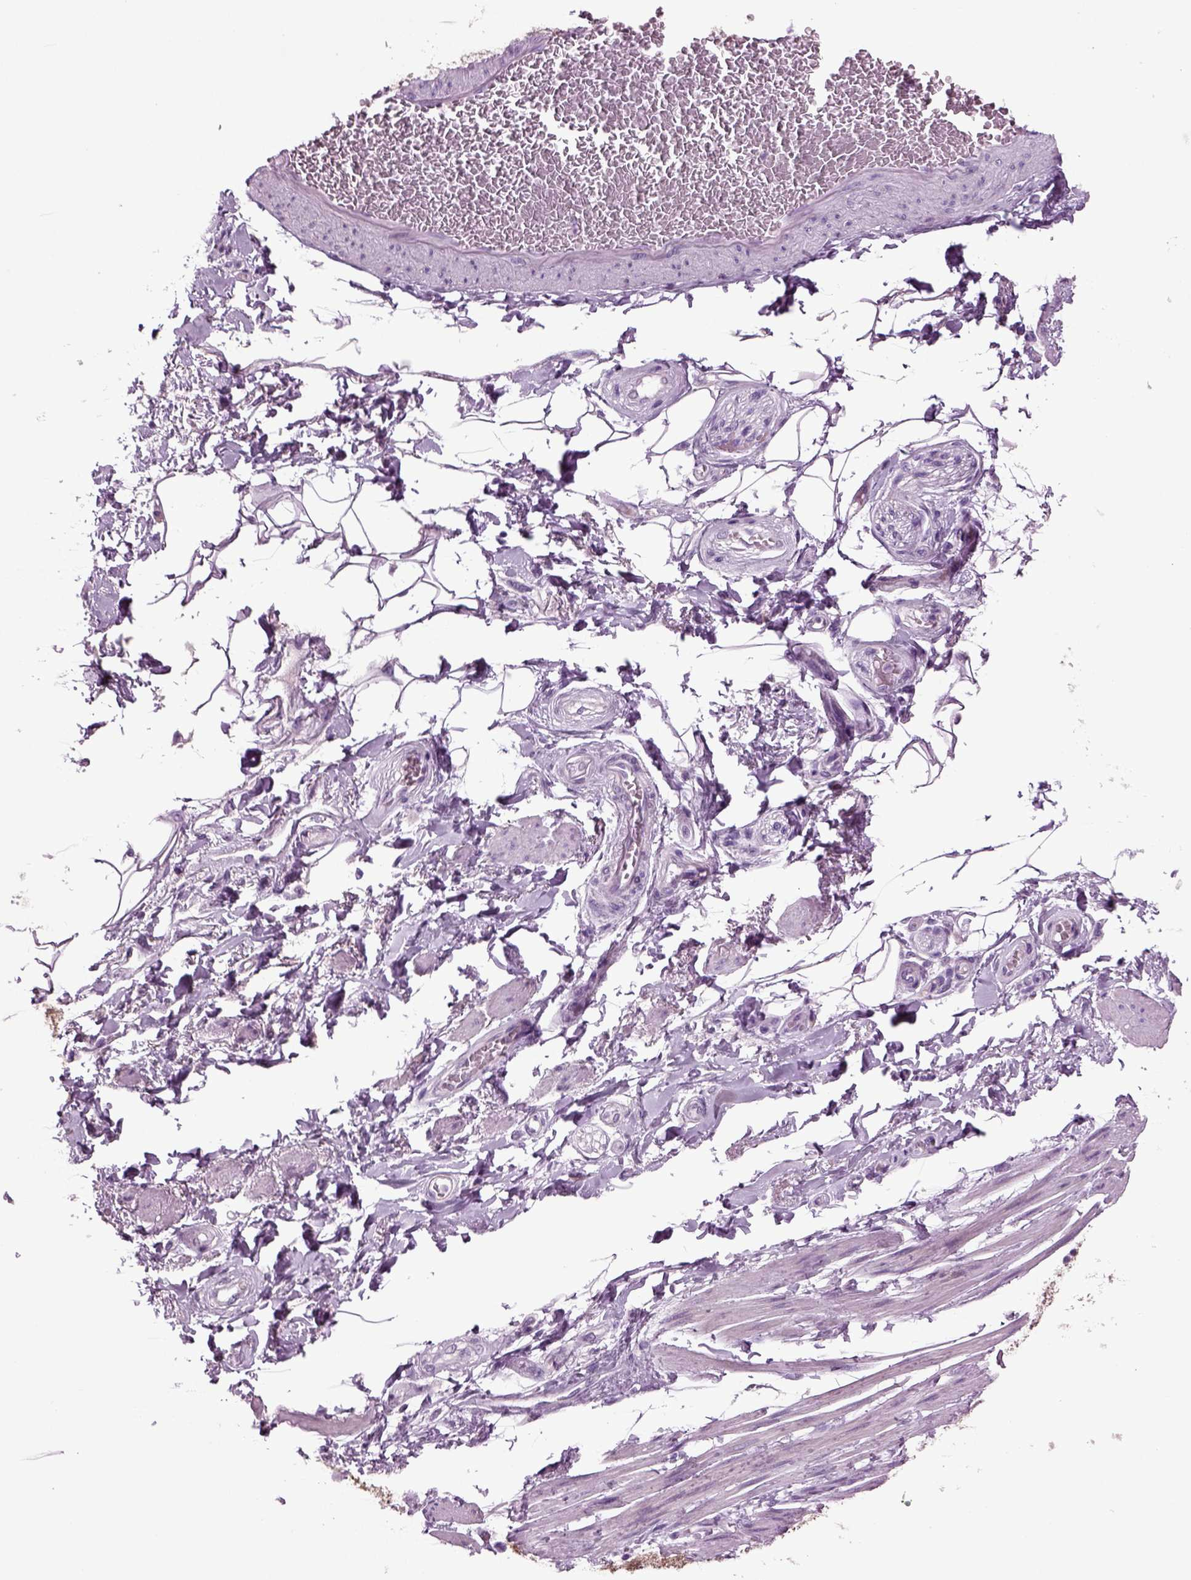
{"staining": {"intensity": "negative", "quantity": "none", "location": "none"}, "tissue": "adipose tissue", "cell_type": "Adipocytes", "image_type": "normal", "snomed": [{"axis": "morphology", "description": "Normal tissue, NOS"}, {"axis": "topography", "description": "Skeletal muscle"}, {"axis": "topography", "description": "Anal"}, {"axis": "topography", "description": "Peripheral nerve tissue"}], "caption": "Photomicrograph shows no significant protein staining in adipocytes of benign adipose tissue.", "gene": "SLC17A6", "patient": {"sex": "male", "age": 53}}